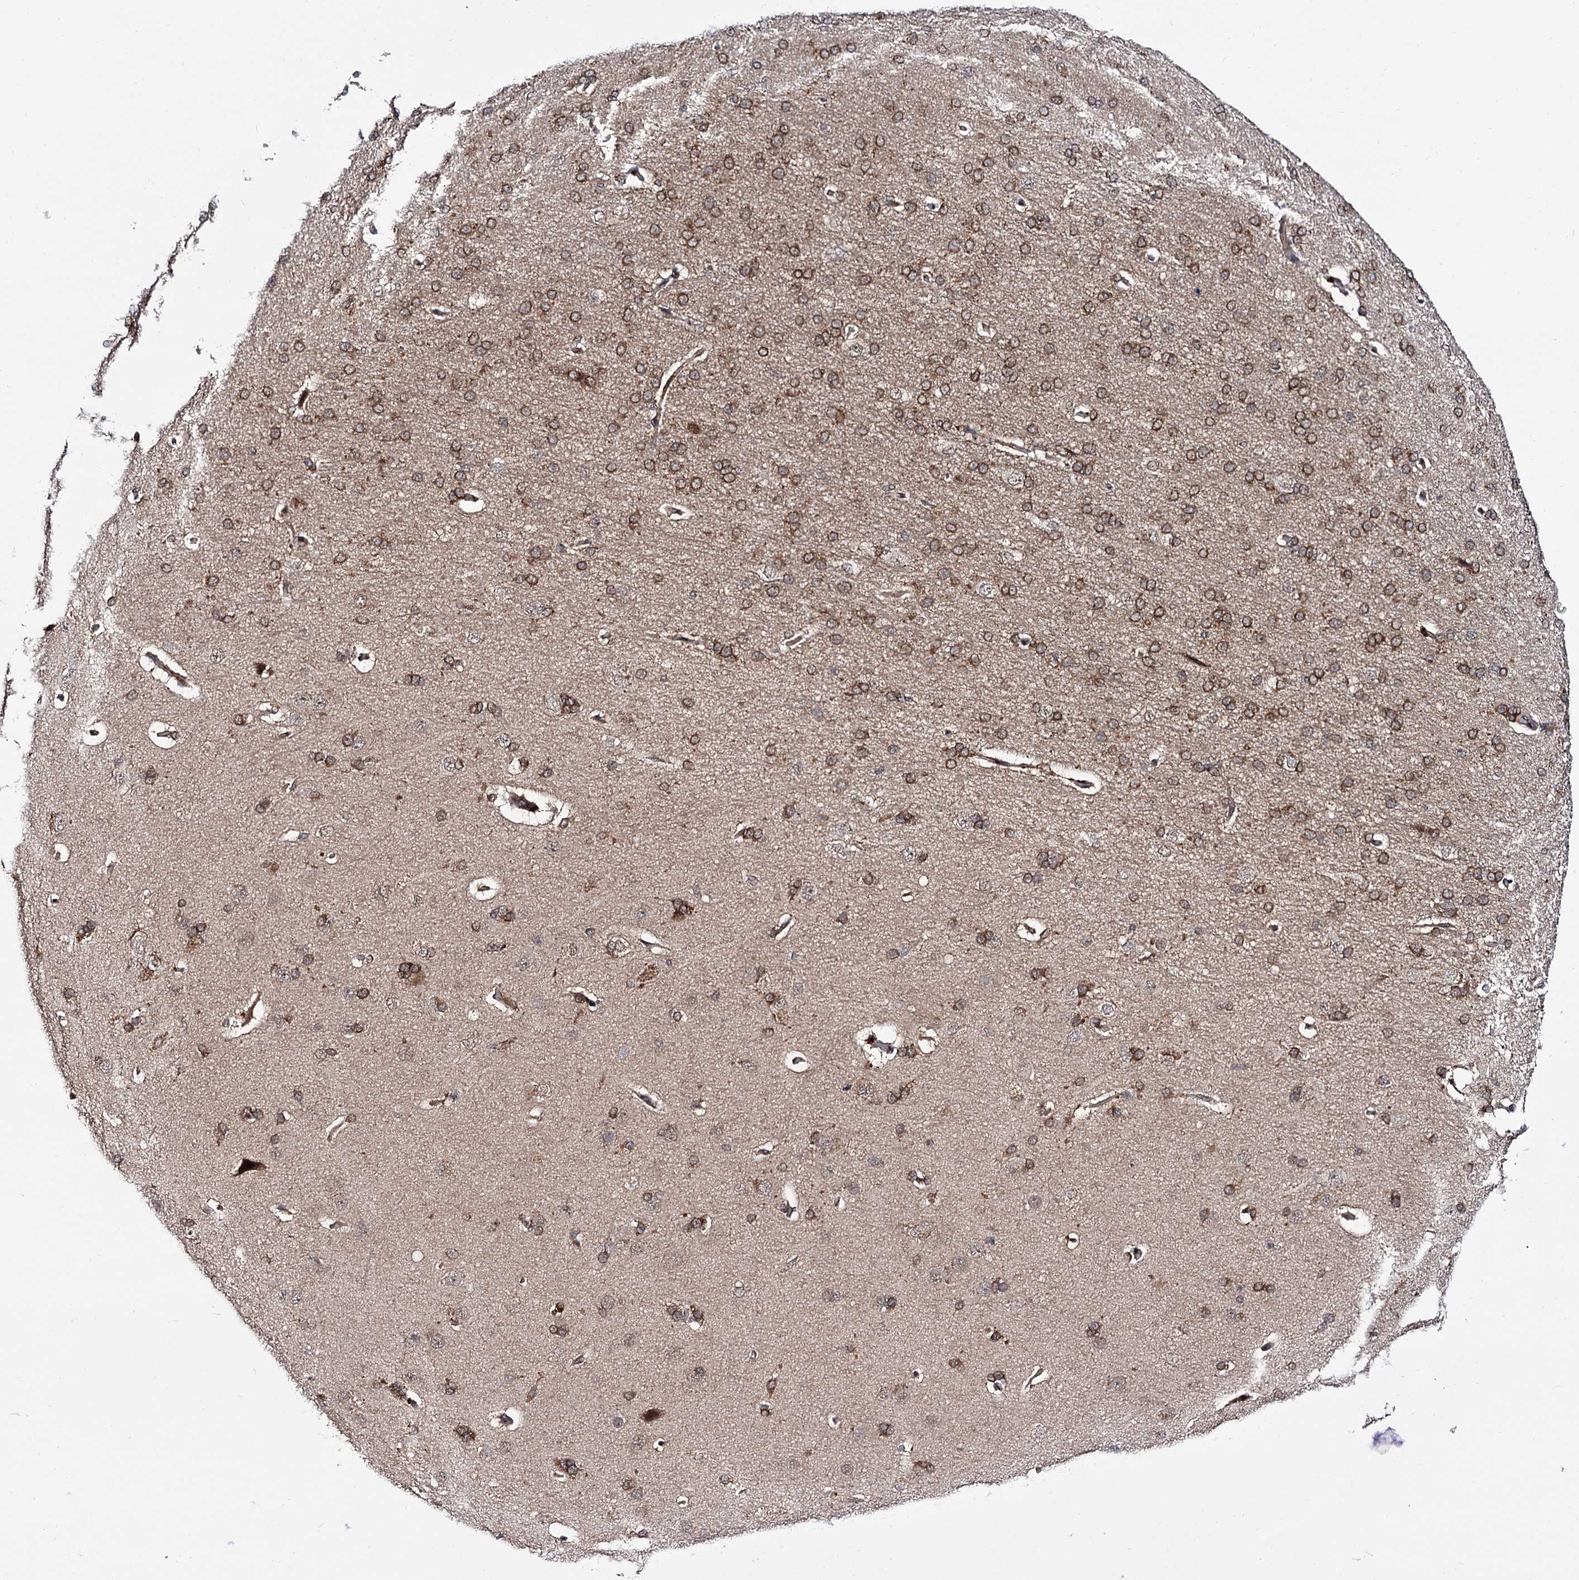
{"staining": {"intensity": "moderate", "quantity": ">75%", "location": "nuclear"}, "tissue": "cerebral cortex", "cell_type": "Endothelial cells", "image_type": "normal", "snomed": [{"axis": "morphology", "description": "Normal tissue, NOS"}, {"axis": "topography", "description": "Cerebral cortex"}], "caption": "Protein analysis of unremarkable cerebral cortex displays moderate nuclear positivity in about >75% of endothelial cells. Using DAB (3,3'-diaminobenzidine) (brown) and hematoxylin (blue) stains, captured at high magnification using brightfield microscopy.", "gene": "MICAL2", "patient": {"sex": "male", "age": 62}}